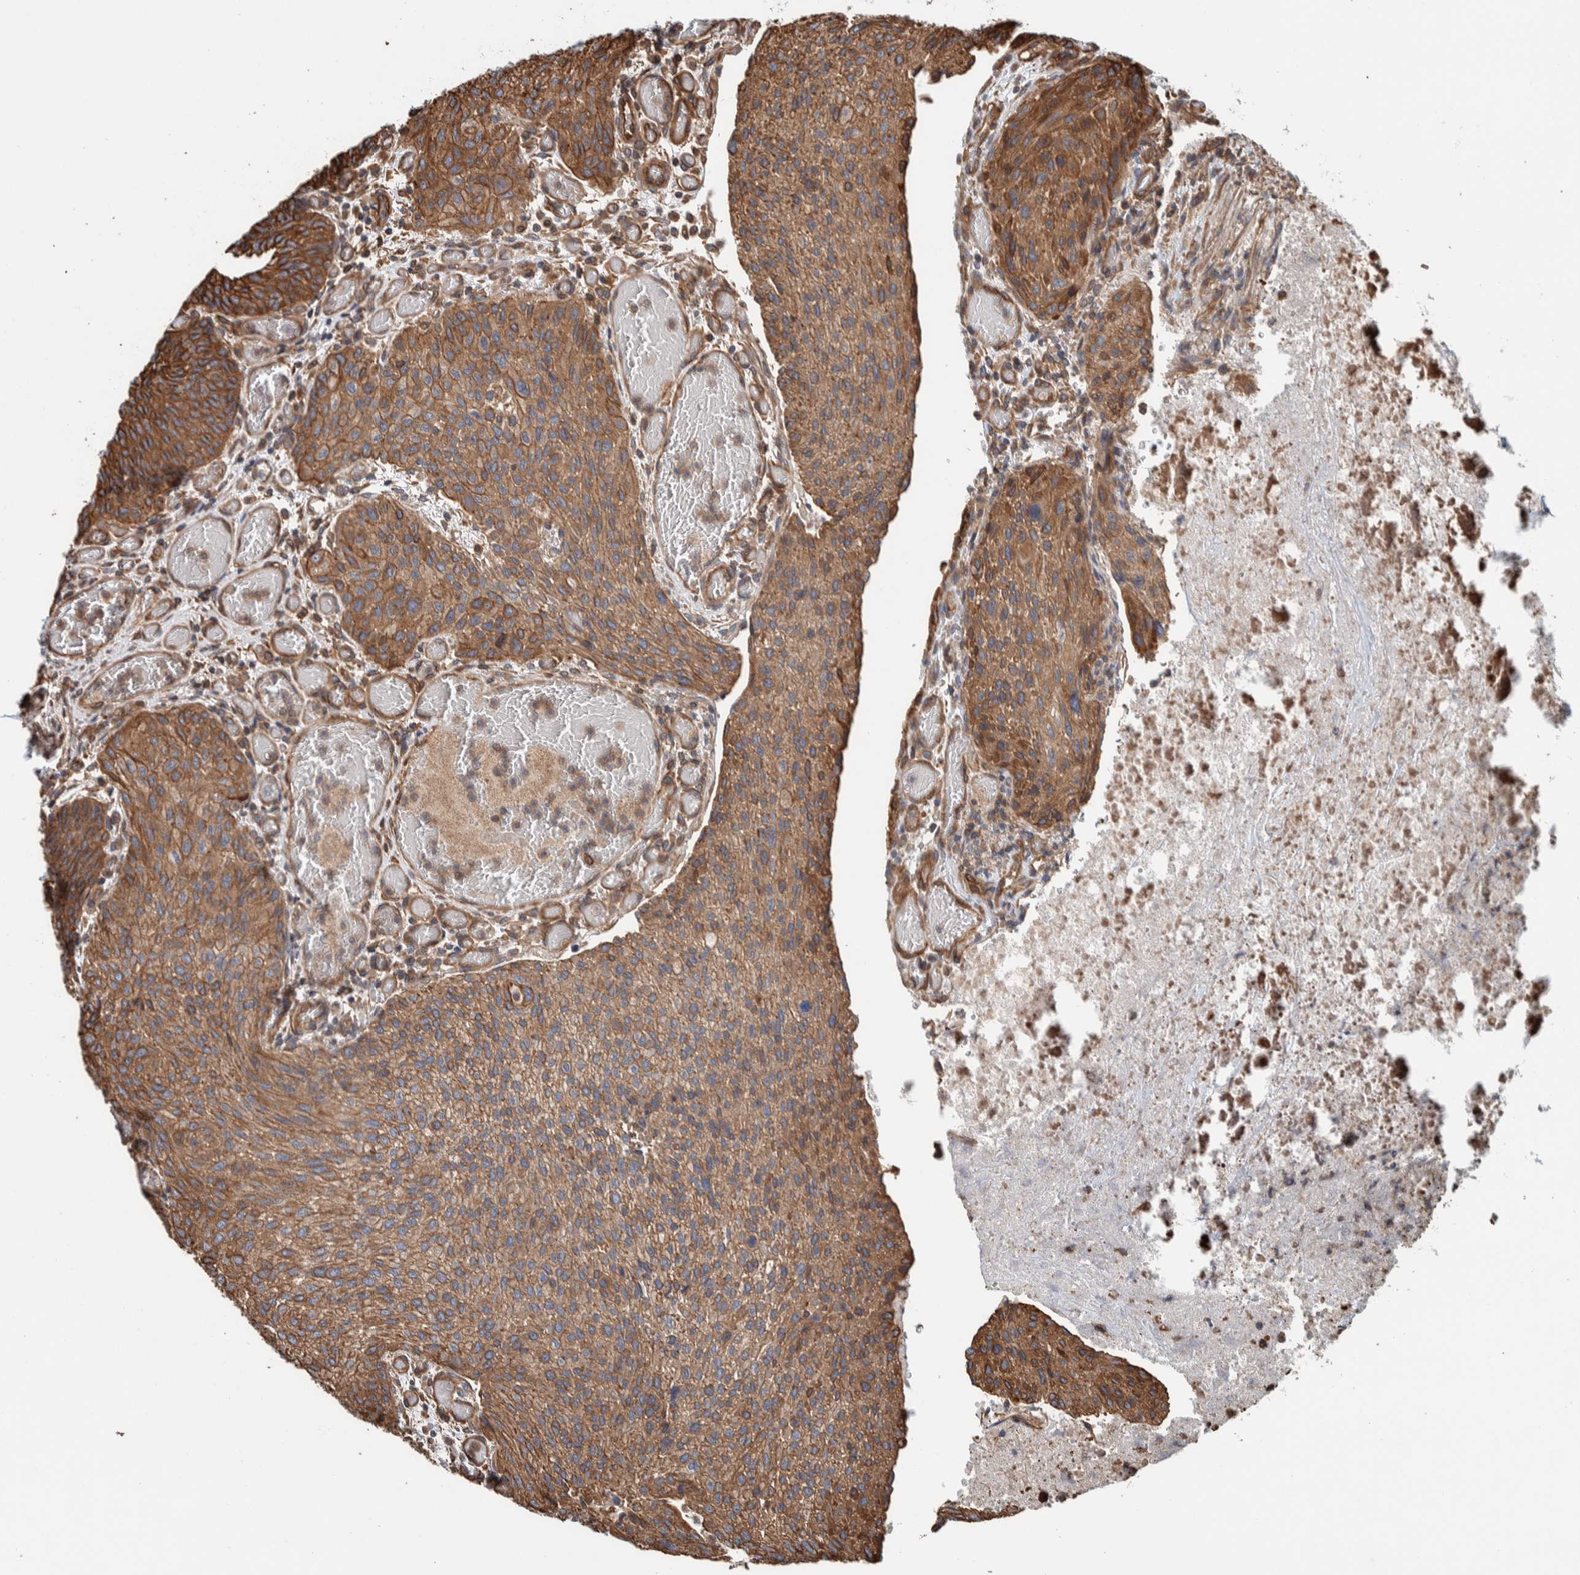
{"staining": {"intensity": "moderate", "quantity": ">75%", "location": "cytoplasmic/membranous"}, "tissue": "urothelial cancer", "cell_type": "Tumor cells", "image_type": "cancer", "snomed": [{"axis": "morphology", "description": "Urothelial carcinoma, Low grade"}, {"axis": "morphology", "description": "Urothelial carcinoma, High grade"}, {"axis": "topography", "description": "Urinary bladder"}], "caption": "IHC micrograph of human urothelial cancer stained for a protein (brown), which exhibits medium levels of moderate cytoplasmic/membranous positivity in about >75% of tumor cells.", "gene": "PKD1L1", "patient": {"sex": "male", "age": 35}}